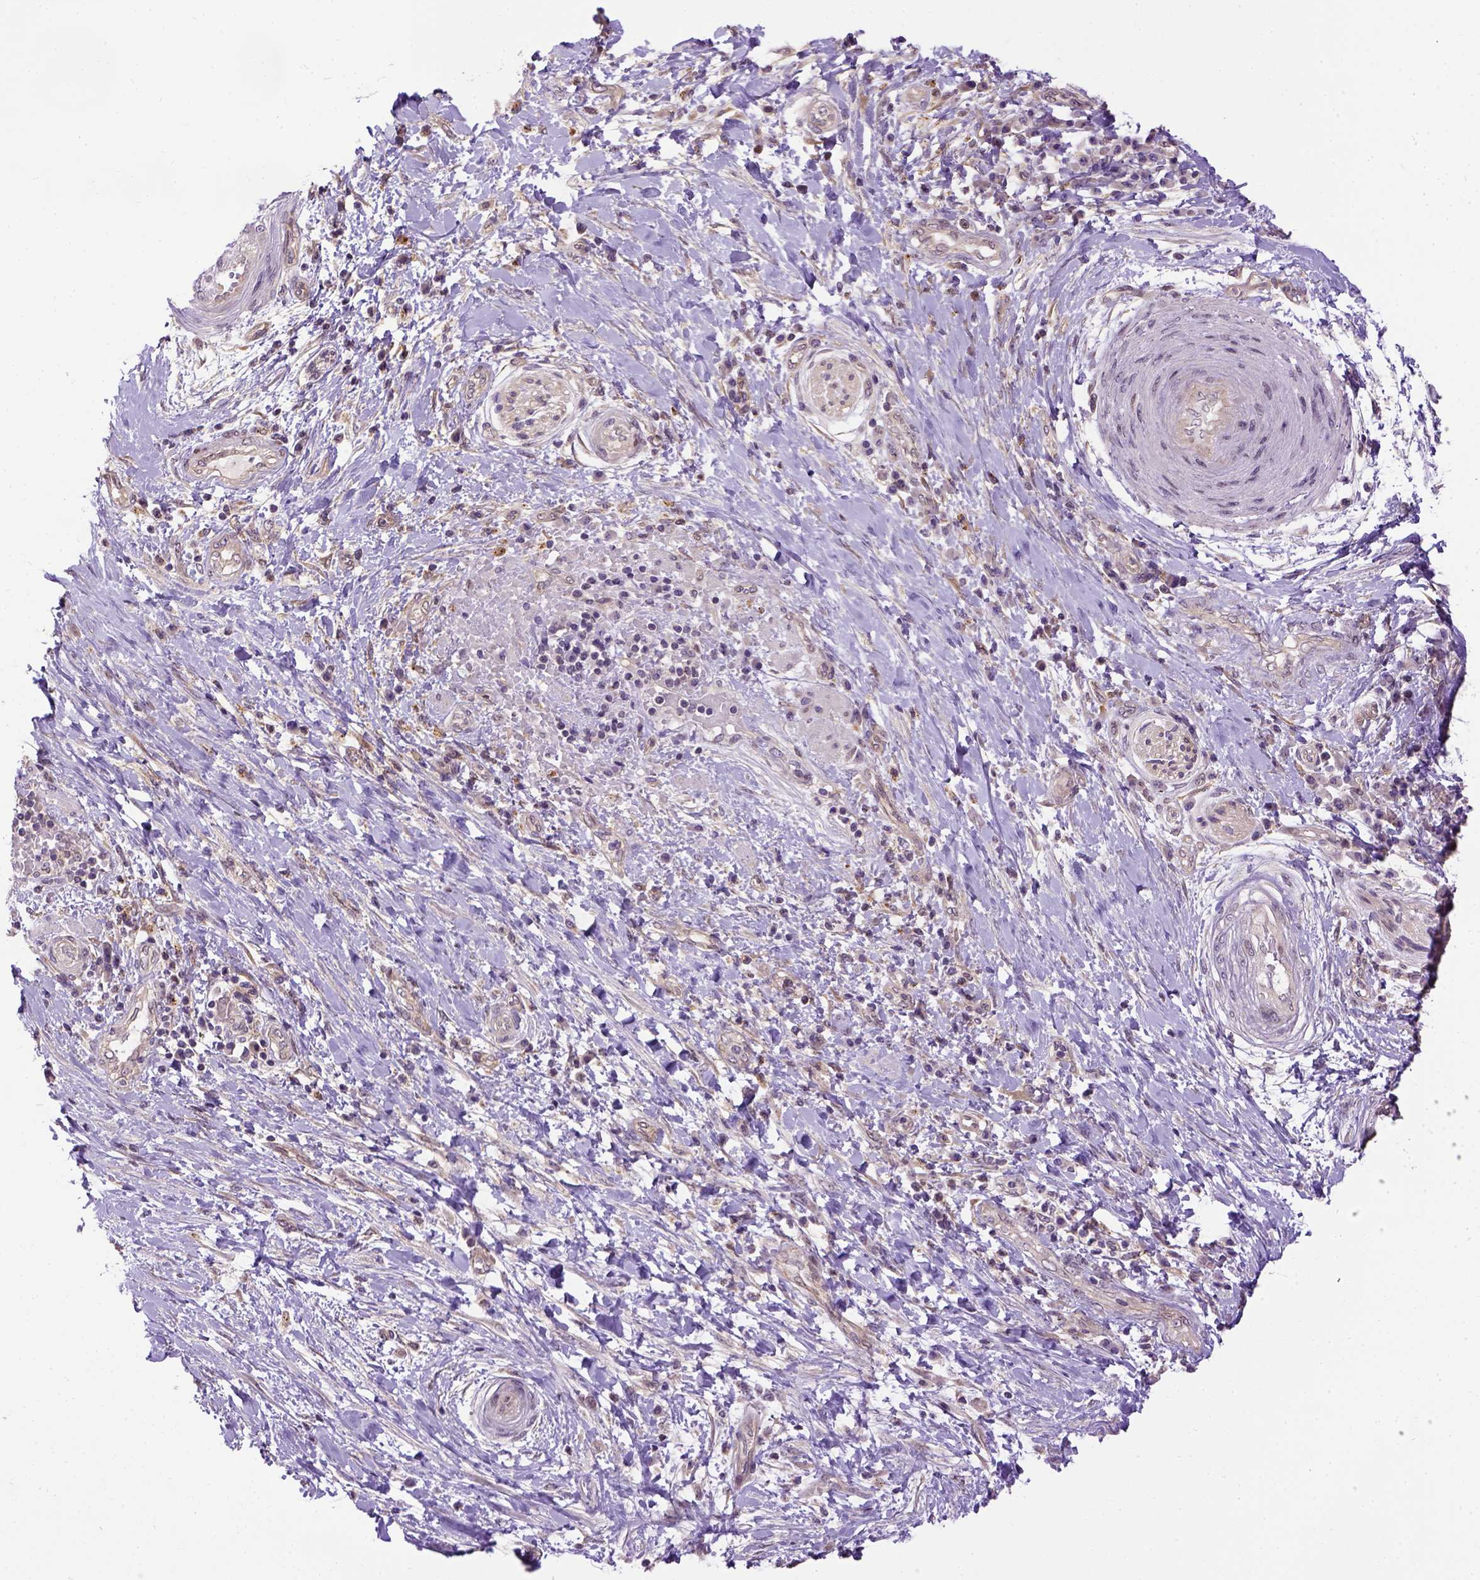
{"staining": {"intensity": "weak", "quantity": "<25%", "location": "cytoplasmic/membranous"}, "tissue": "liver cancer", "cell_type": "Tumor cells", "image_type": "cancer", "snomed": [{"axis": "morphology", "description": "Cholangiocarcinoma"}, {"axis": "topography", "description": "Liver"}], "caption": "Immunohistochemistry photomicrograph of cholangiocarcinoma (liver) stained for a protein (brown), which displays no staining in tumor cells.", "gene": "KAZN", "patient": {"sex": "female", "age": 73}}